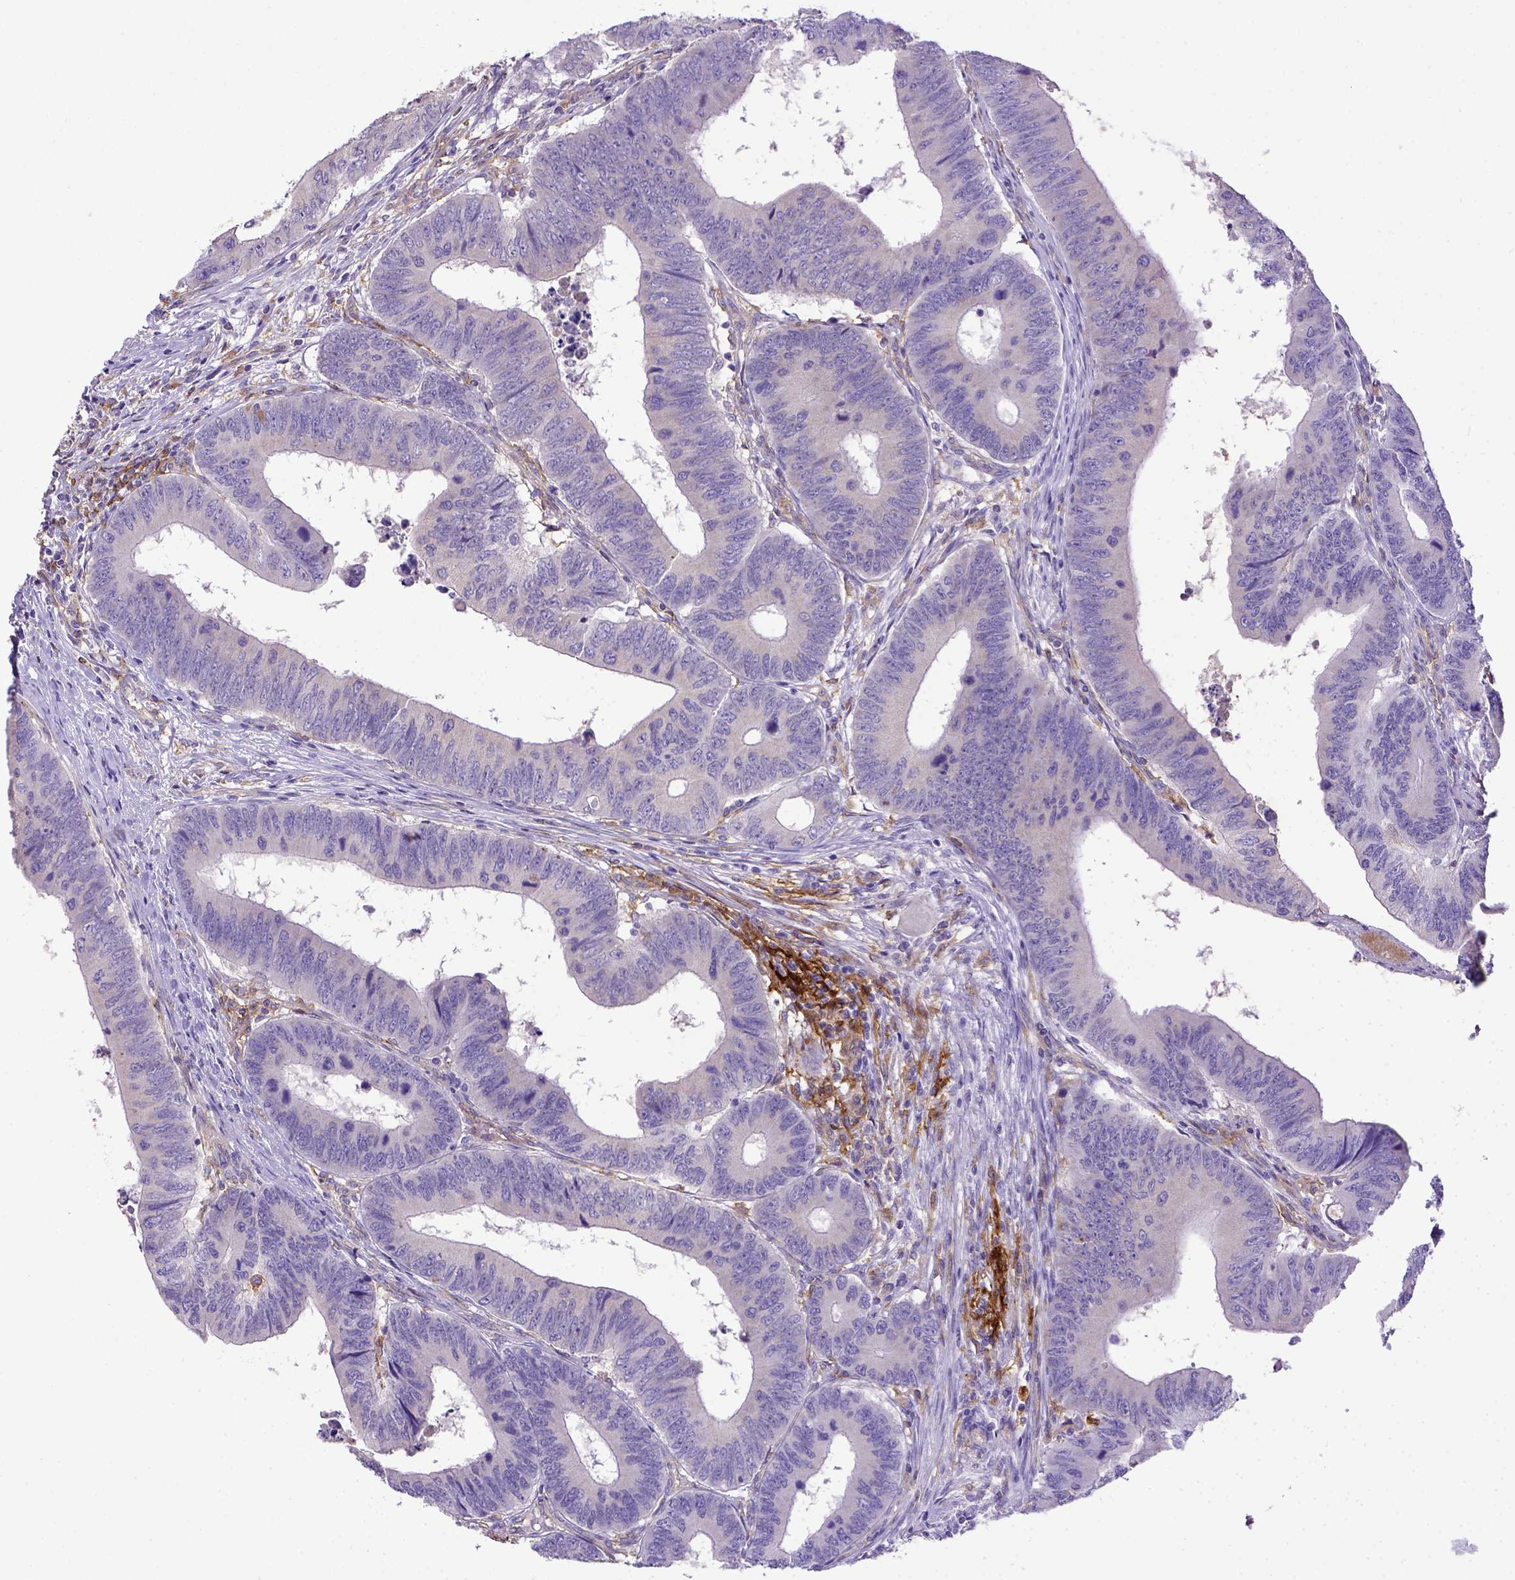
{"staining": {"intensity": "negative", "quantity": "none", "location": "none"}, "tissue": "colorectal cancer", "cell_type": "Tumor cells", "image_type": "cancer", "snomed": [{"axis": "morphology", "description": "Adenocarcinoma, NOS"}, {"axis": "topography", "description": "Colon"}], "caption": "Photomicrograph shows no significant protein positivity in tumor cells of adenocarcinoma (colorectal).", "gene": "CD40", "patient": {"sex": "male", "age": 53}}